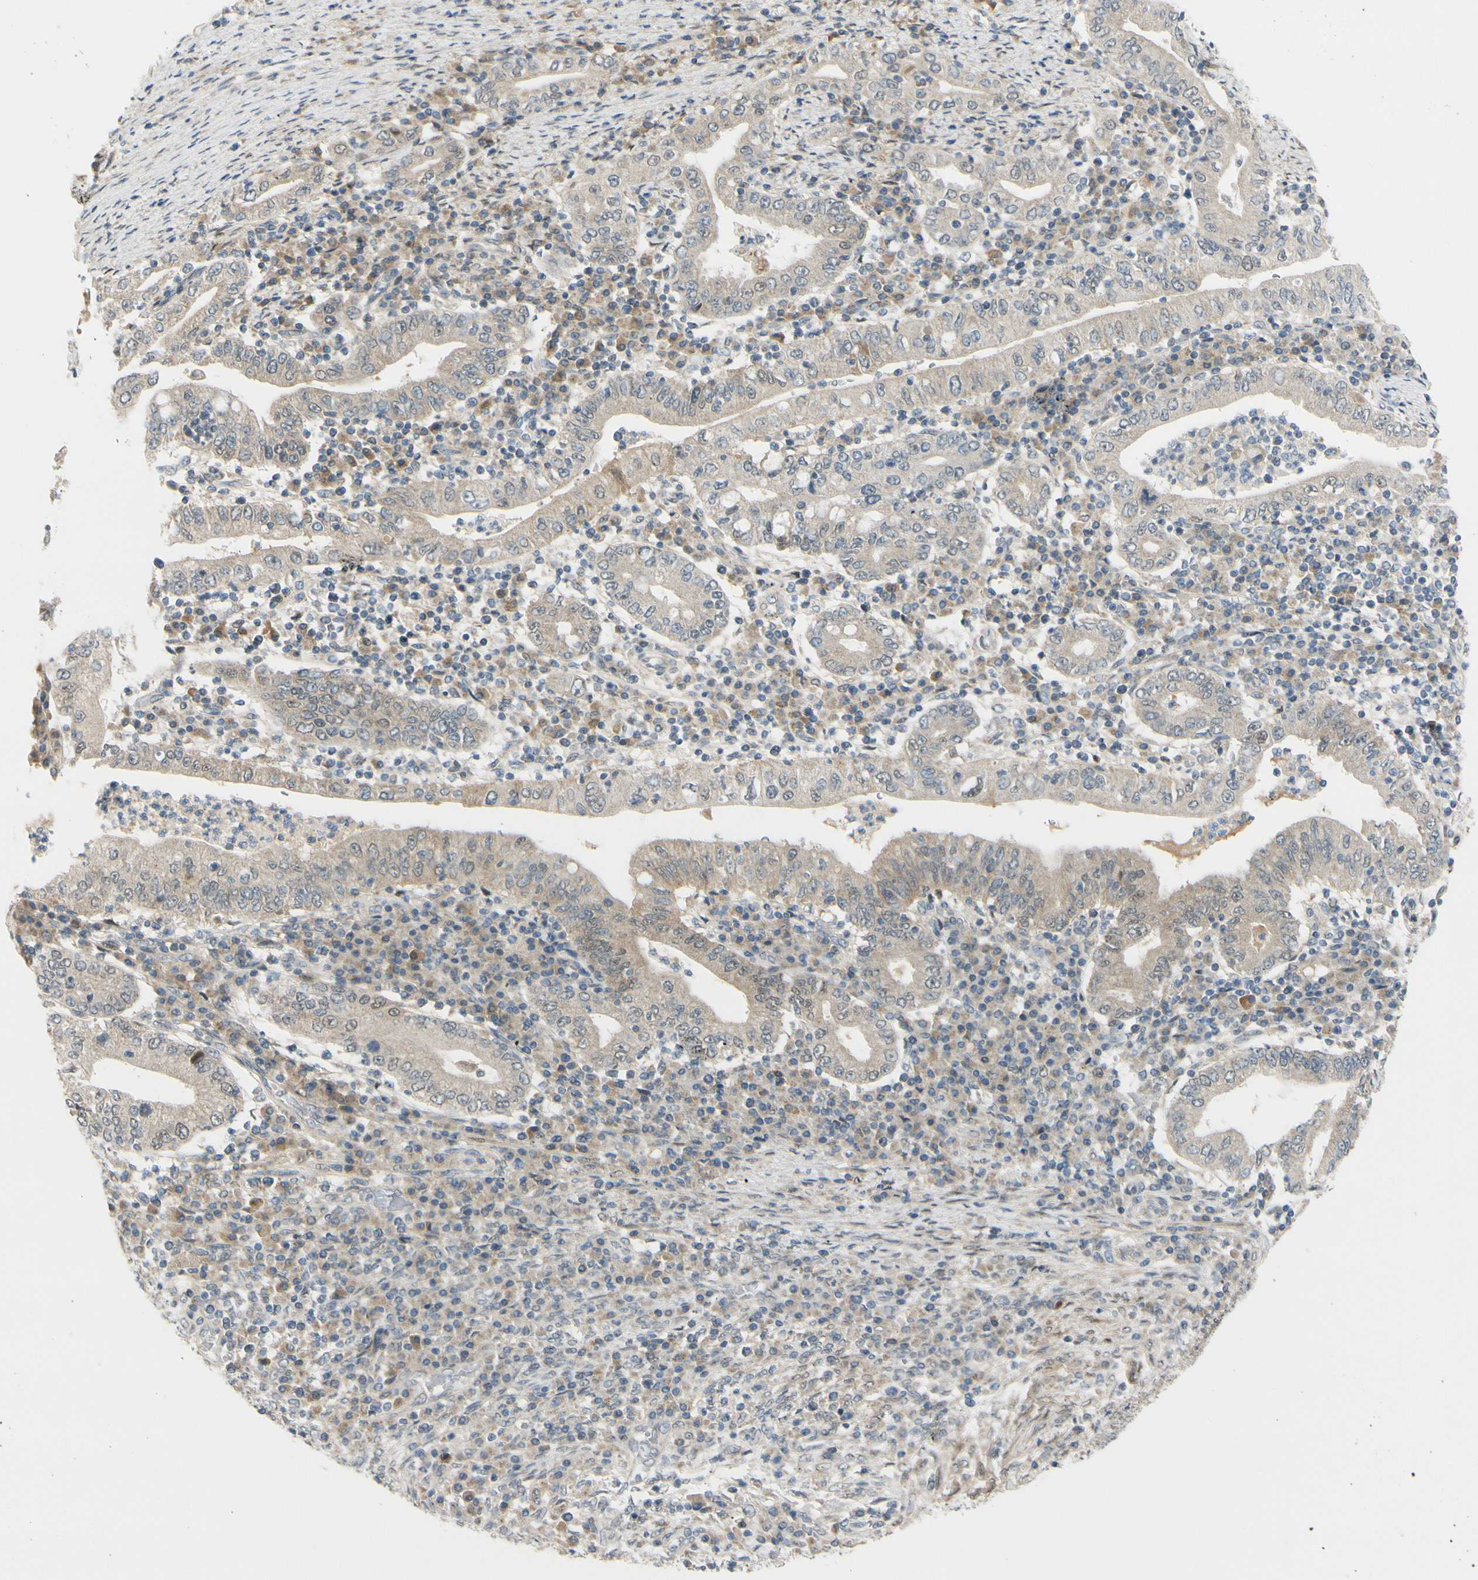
{"staining": {"intensity": "weak", "quantity": "25%-75%", "location": "cytoplasmic/membranous"}, "tissue": "stomach cancer", "cell_type": "Tumor cells", "image_type": "cancer", "snomed": [{"axis": "morphology", "description": "Normal tissue, NOS"}, {"axis": "morphology", "description": "Adenocarcinoma, NOS"}, {"axis": "topography", "description": "Esophagus"}, {"axis": "topography", "description": "Stomach, upper"}, {"axis": "topography", "description": "Peripheral nerve tissue"}], "caption": "IHC image of human stomach cancer stained for a protein (brown), which shows low levels of weak cytoplasmic/membranous positivity in approximately 25%-75% of tumor cells.", "gene": "FHL2", "patient": {"sex": "male", "age": 62}}